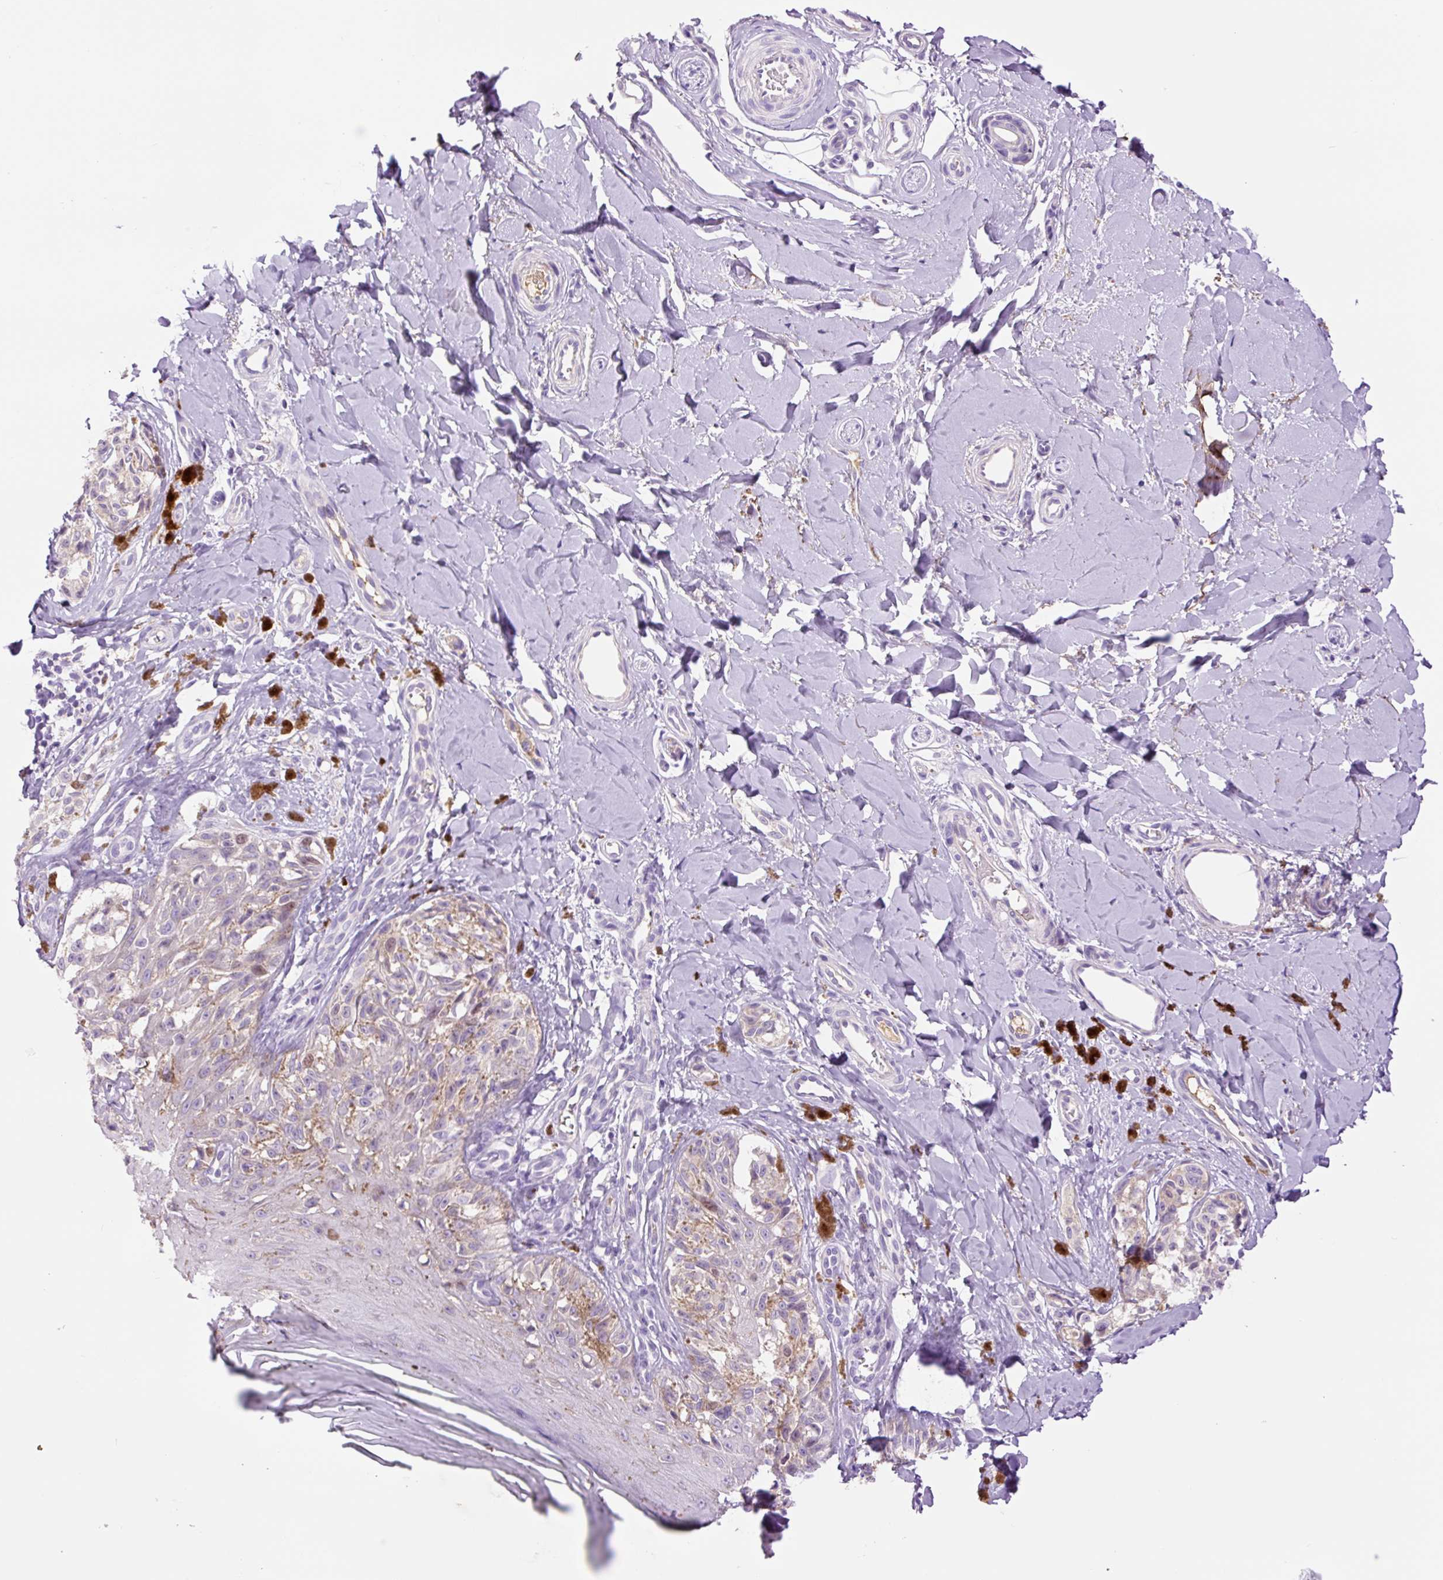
{"staining": {"intensity": "weak", "quantity": "25%-75%", "location": "cytoplasmic/membranous"}, "tissue": "melanoma", "cell_type": "Tumor cells", "image_type": "cancer", "snomed": [{"axis": "morphology", "description": "Malignant melanoma, NOS"}, {"axis": "topography", "description": "Skin"}], "caption": "Protein expression analysis of human melanoma reveals weak cytoplasmic/membranous expression in approximately 25%-75% of tumor cells.", "gene": "DPPA4", "patient": {"sex": "female", "age": 65}}